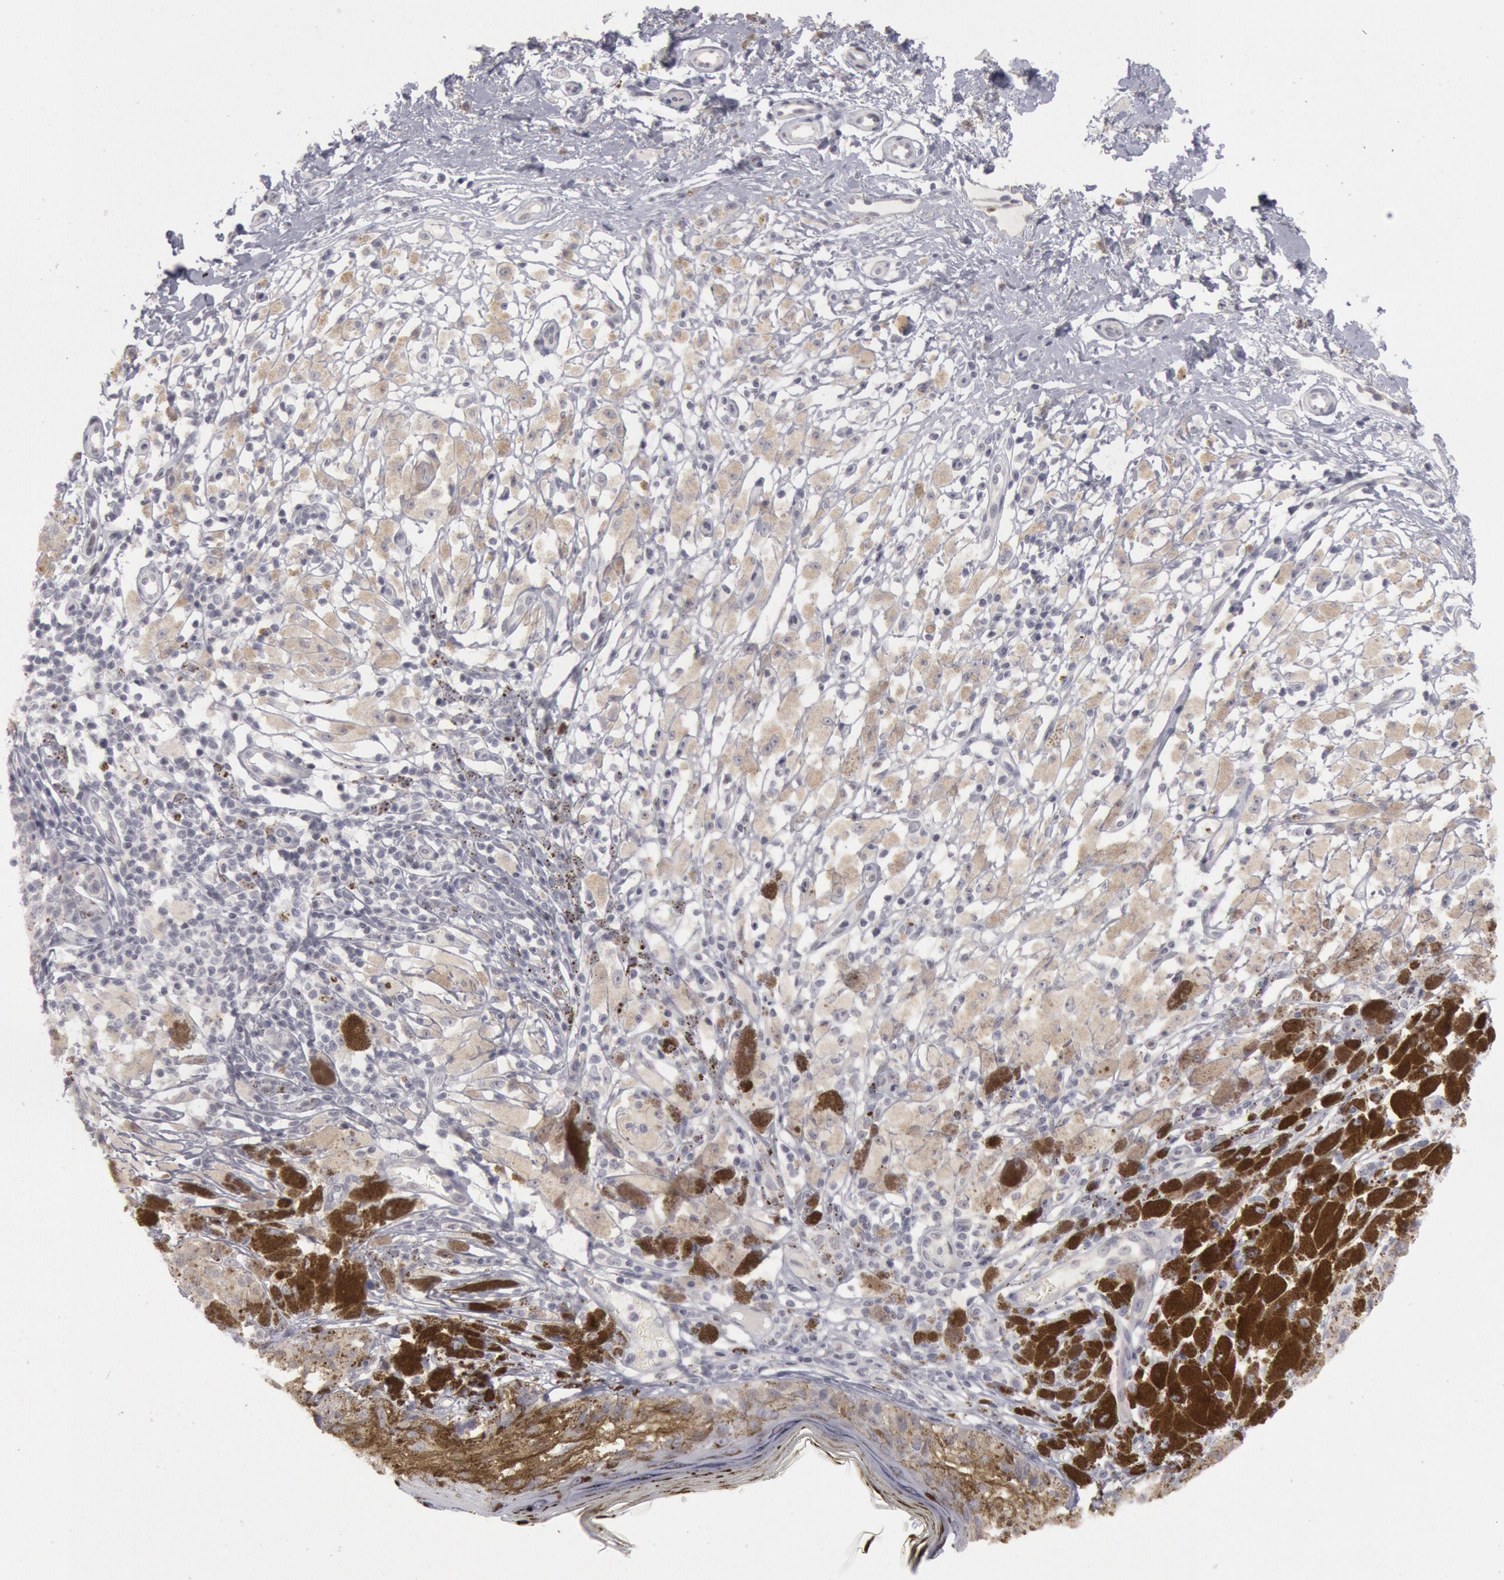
{"staining": {"intensity": "weak", "quantity": ">75%", "location": "cytoplasmic/membranous"}, "tissue": "melanoma", "cell_type": "Tumor cells", "image_type": "cancer", "snomed": [{"axis": "morphology", "description": "Malignant melanoma, NOS"}, {"axis": "topography", "description": "Skin"}], "caption": "Protein staining of melanoma tissue exhibits weak cytoplasmic/membranous expression in about >75% of tumor cells. (DAB IHC, brown staining for protein, blue staining for nuclei).", "gene": "JOSD1", "patient": {"sex": "male", "age": 88}}